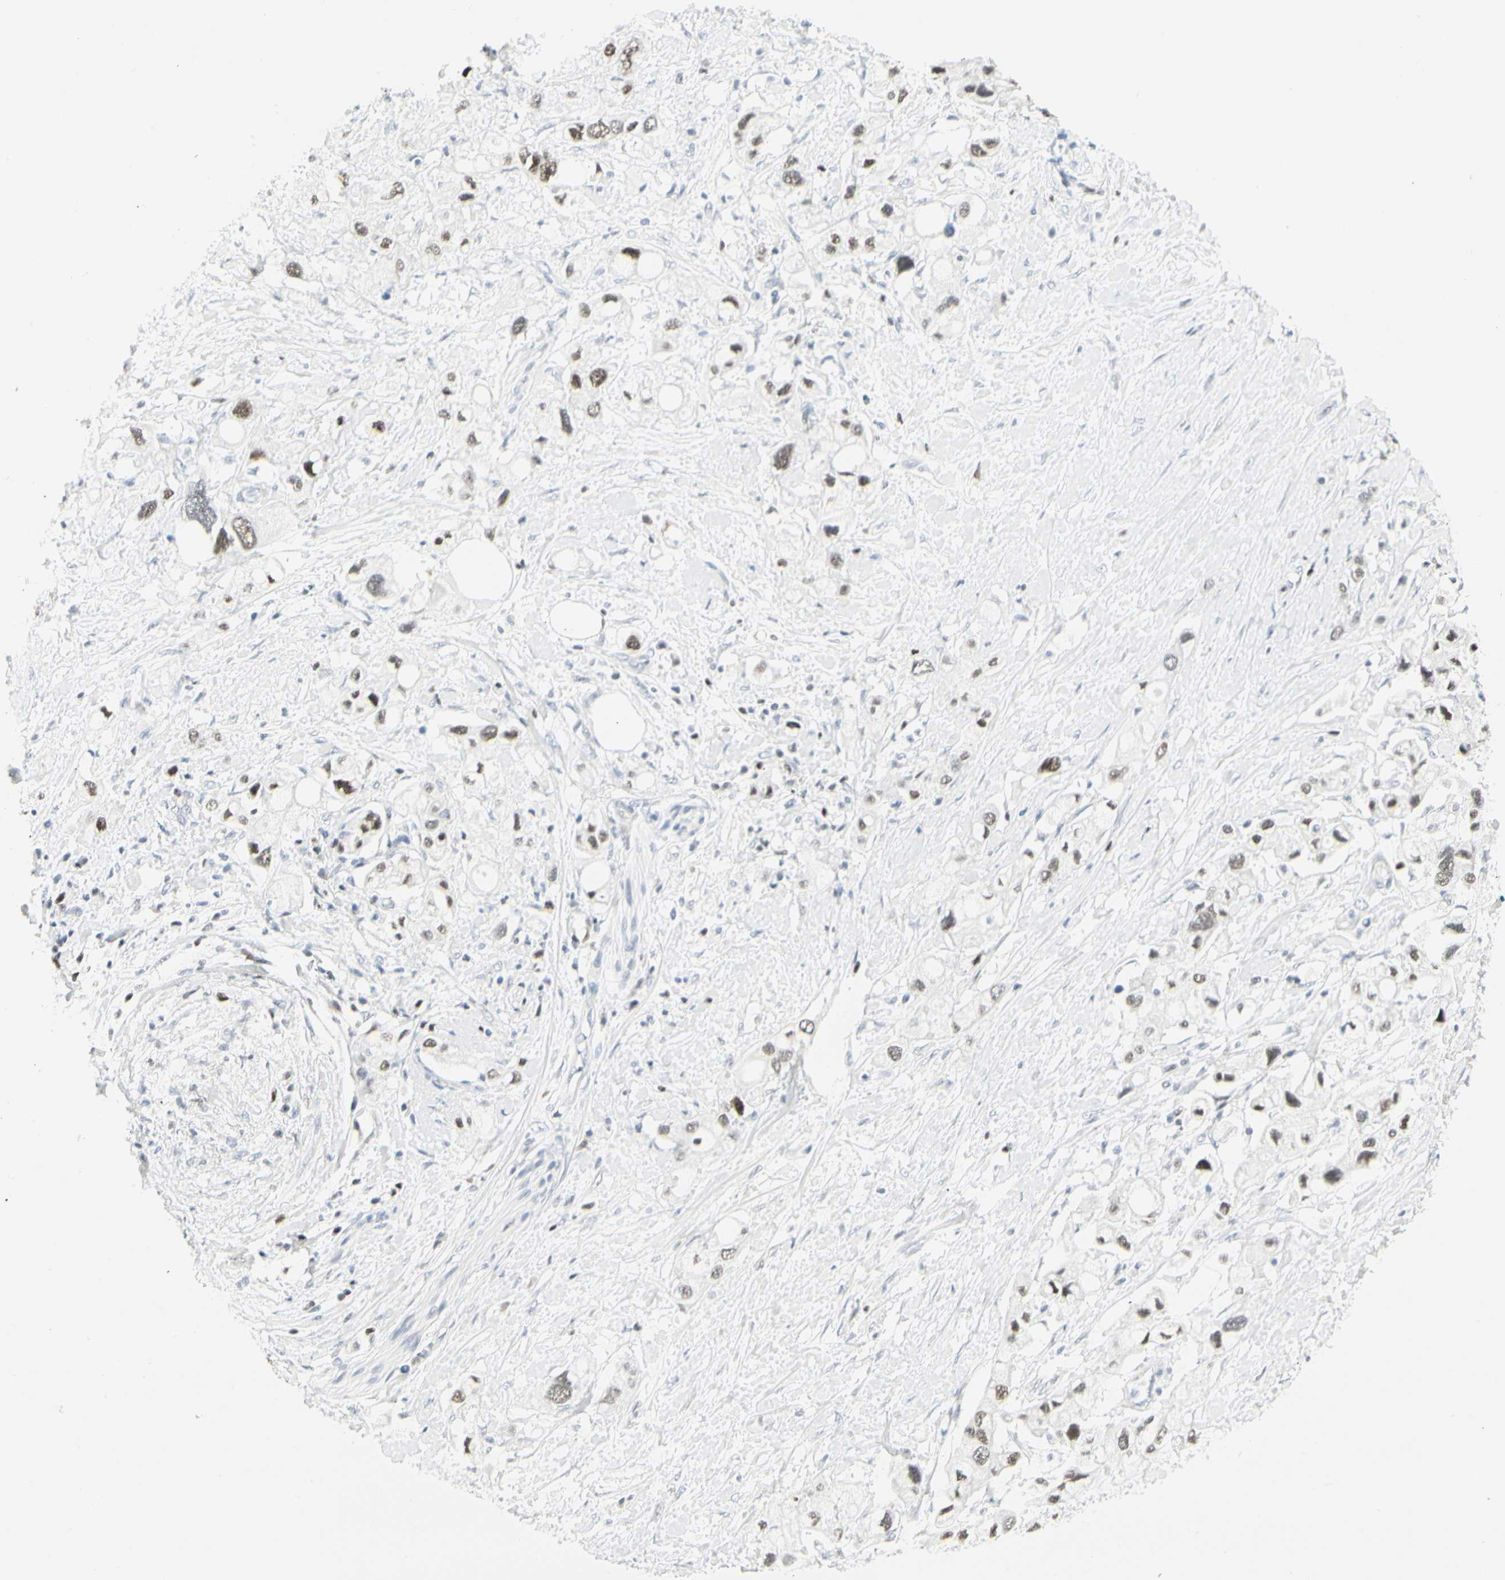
{"staining": {"intensity": "moderate", "quantity": ">75%", "location": "nuclear"}, "tissue": "pancreatic cancer", "cell_type": "Tumor cells", "image_type": "cancer", "snomed": [{"axis": "morphology", "description": "Adenocarcinoma, NOS"}, {"axis": "topography", "description": "Pancreas"}], "caption": "Immunohistochemistry (IHC) (DAB) staining of pancreatic adenocarcinoma reveals moderate nuclear protein expression in about >75% of tumor cells.", "gene": "ZBTB7B", "patient": {"sex": "female", "age": 56}}